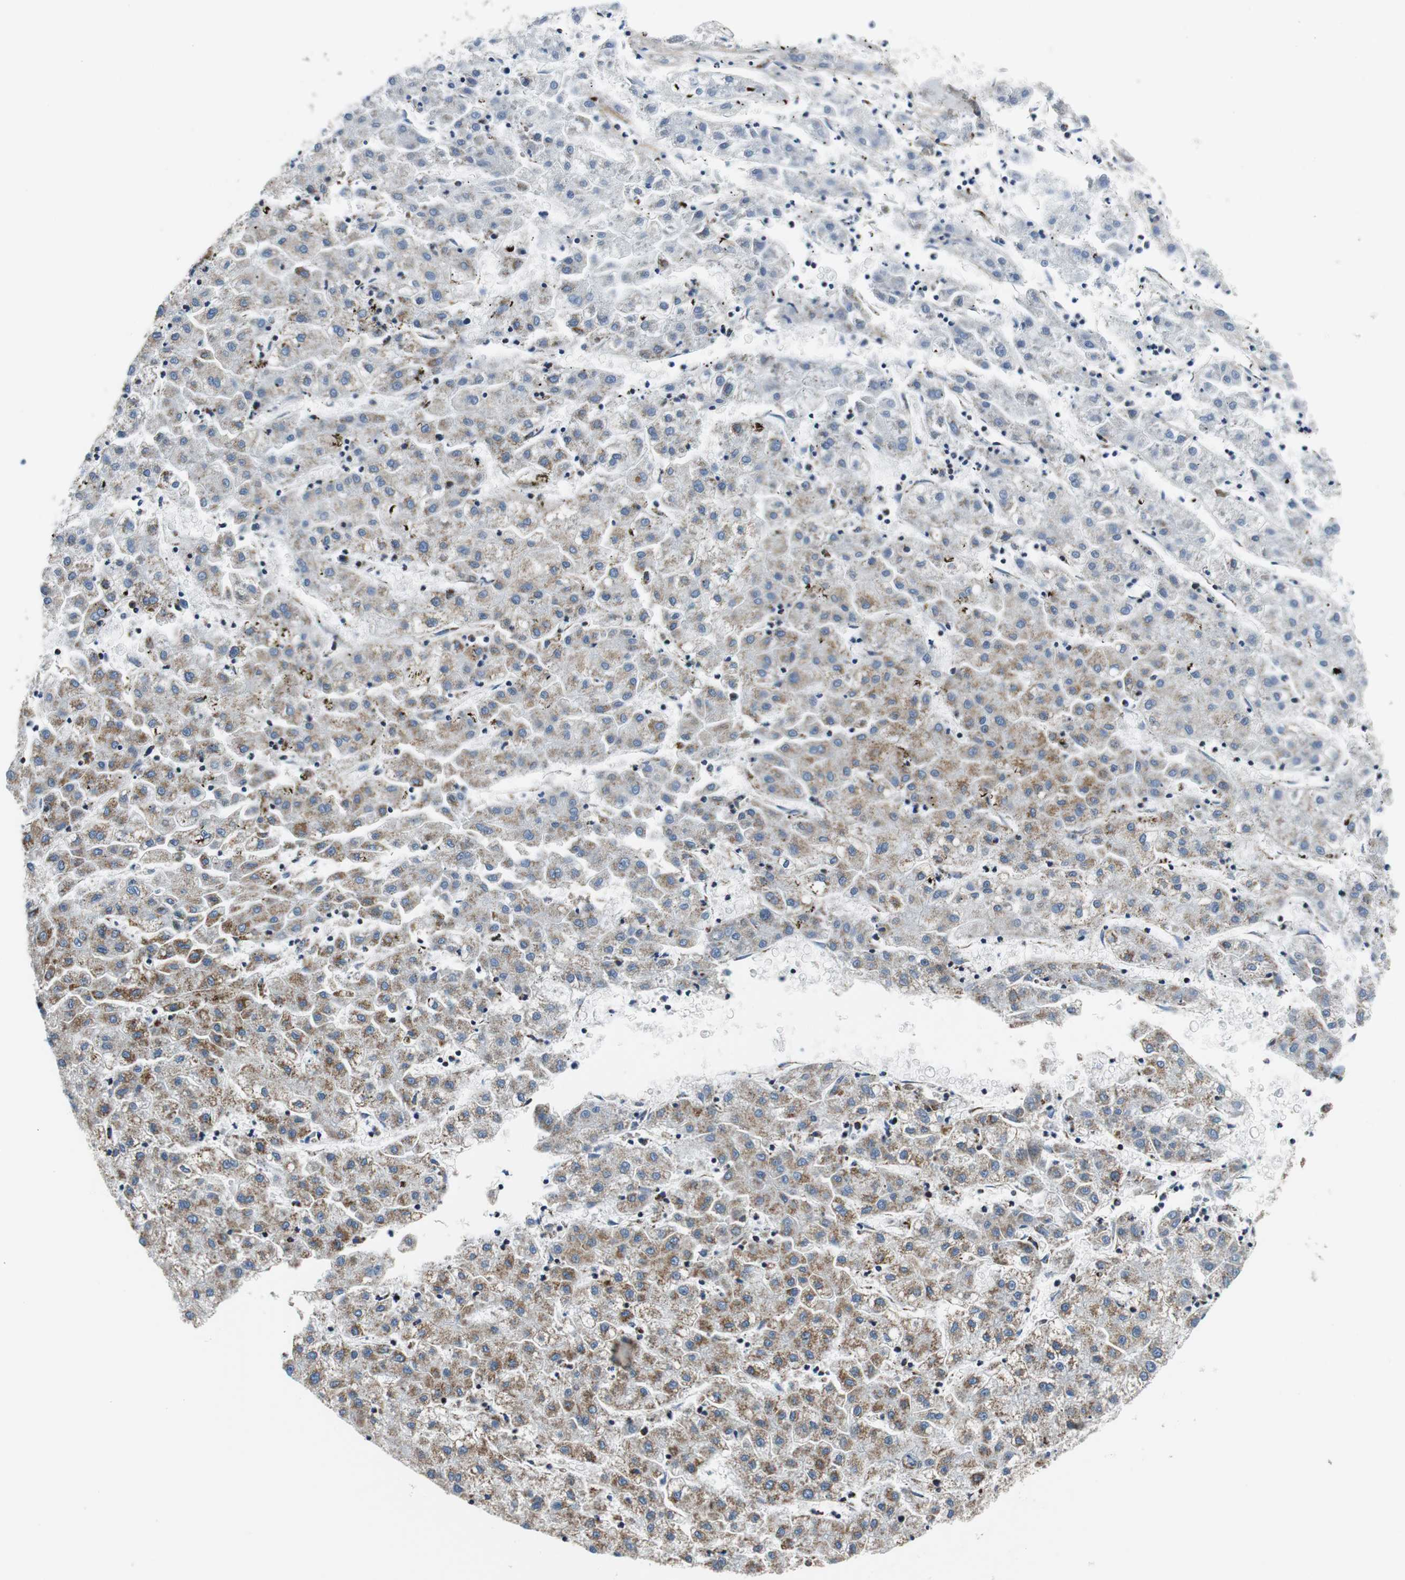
{"staining": {"intensity": "moderate", "quantity": "25%-75%", "location": "cytoplasmic/membranous"}, "tissue": "liver cancer", "cell_type": "Tumor cells", "image_type": "cancer", "snomed": [{"axis": "morphology", "description": "Carcinoma, Hepatocellular, NOS"}, {"axis": "topography", "description": "Liver"}], "caption": "Hepatocellular carcinoma (liver) stained with a protein marker shows moderate staining in tumor cells.", "gene": "C1QTNF7", "patient": {"sex": "male", "age": 72}}